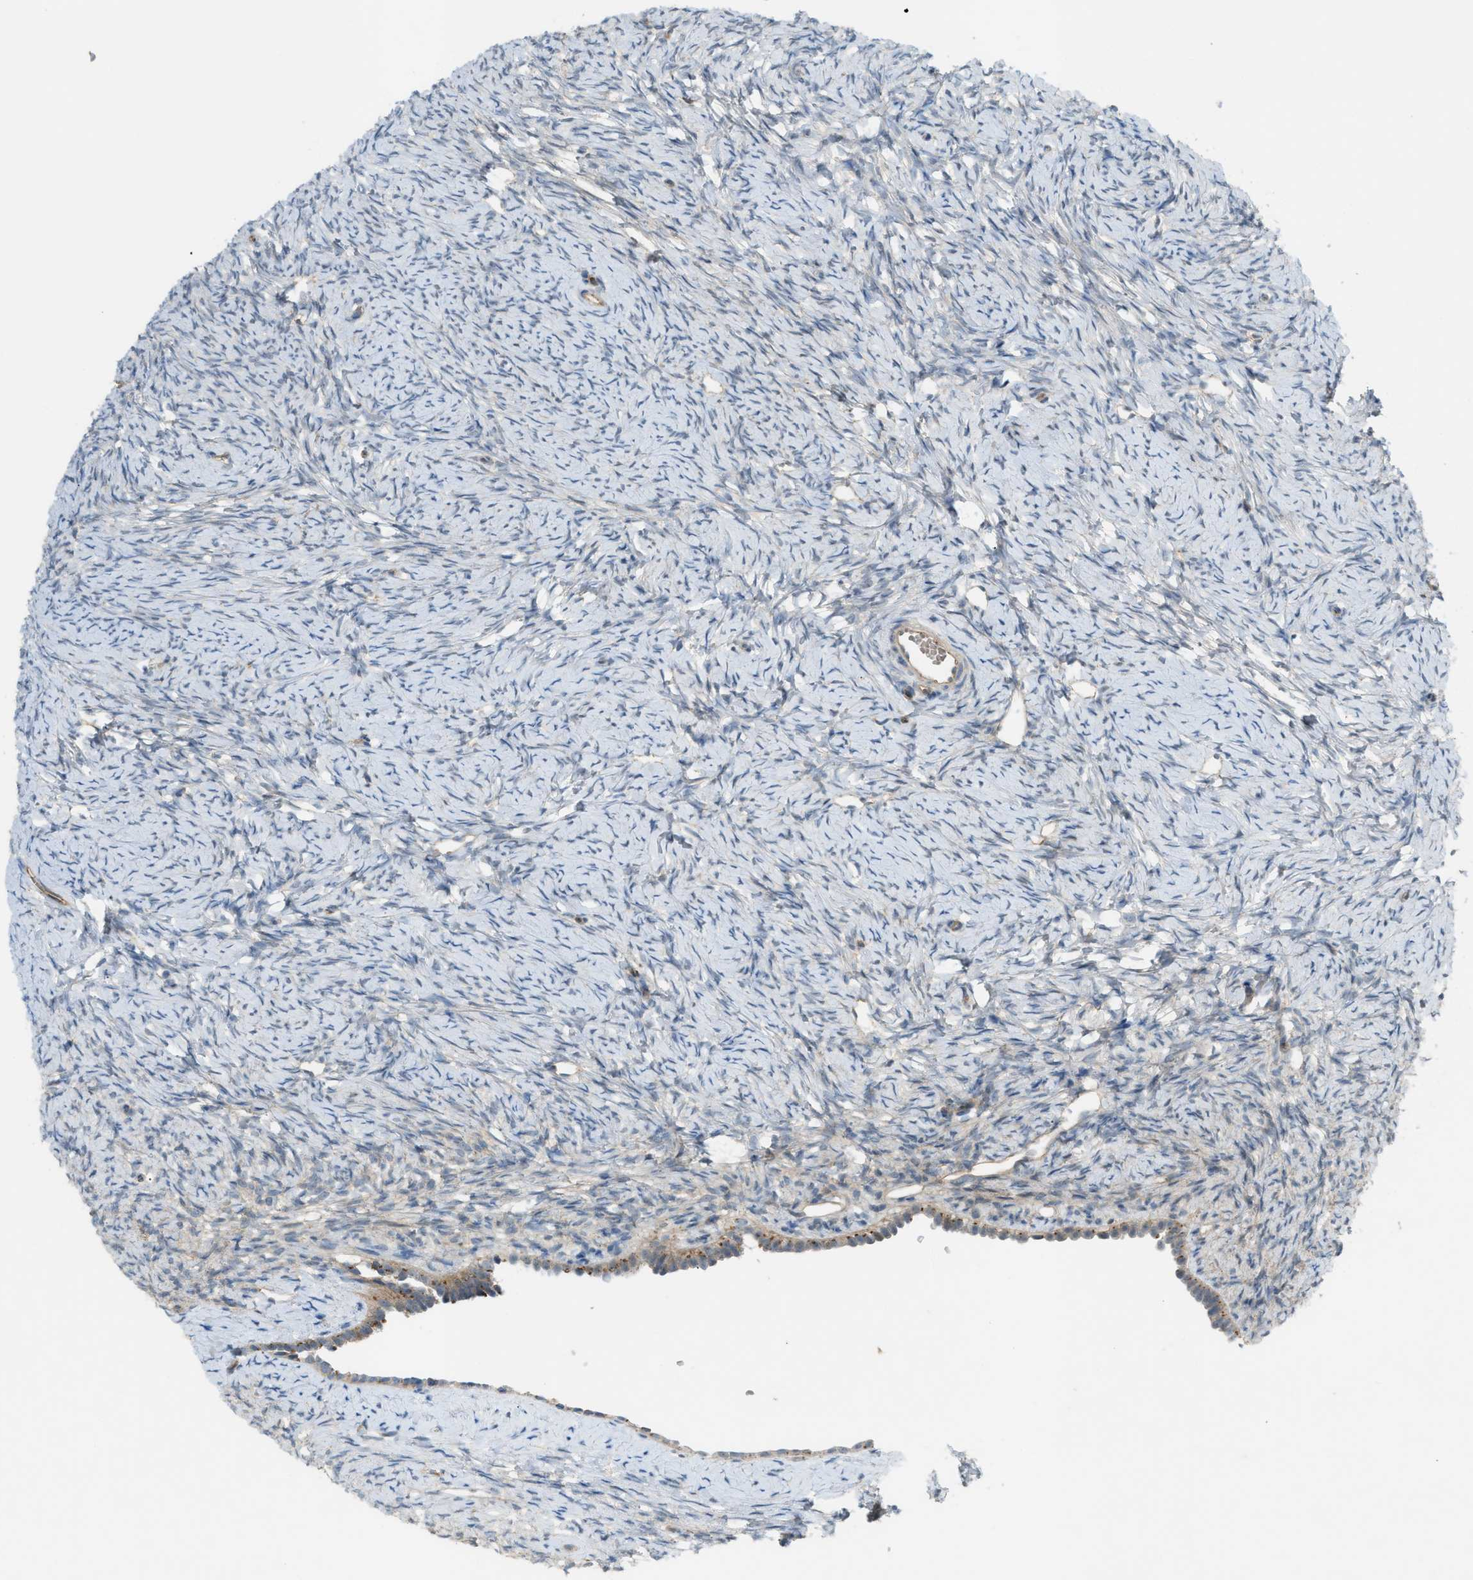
{"staining": {"intensity": "negative", "quantity": "none", "location": "none"}, "tissue": "ovary", "cell_type": "Ovarian stroma cells", "image_type": "normal", "snomed": [{"axis": "morphology", "description": "Normal tissue, NOS"}, {"axis": "topography", "description": "Ovary"}], "caption": "A high-resolution image shows immunohistochemistry (IHC) staining of benign ovary, which demonstrates no significant staining in ovarian stroma cells. (DAB (3,3'-diaminobenzidine) immunohistochemistry (IHC) with hematoxylin counter stain).", "gene": "GRK6", "patient": {"sex": "female", "age": 33}}